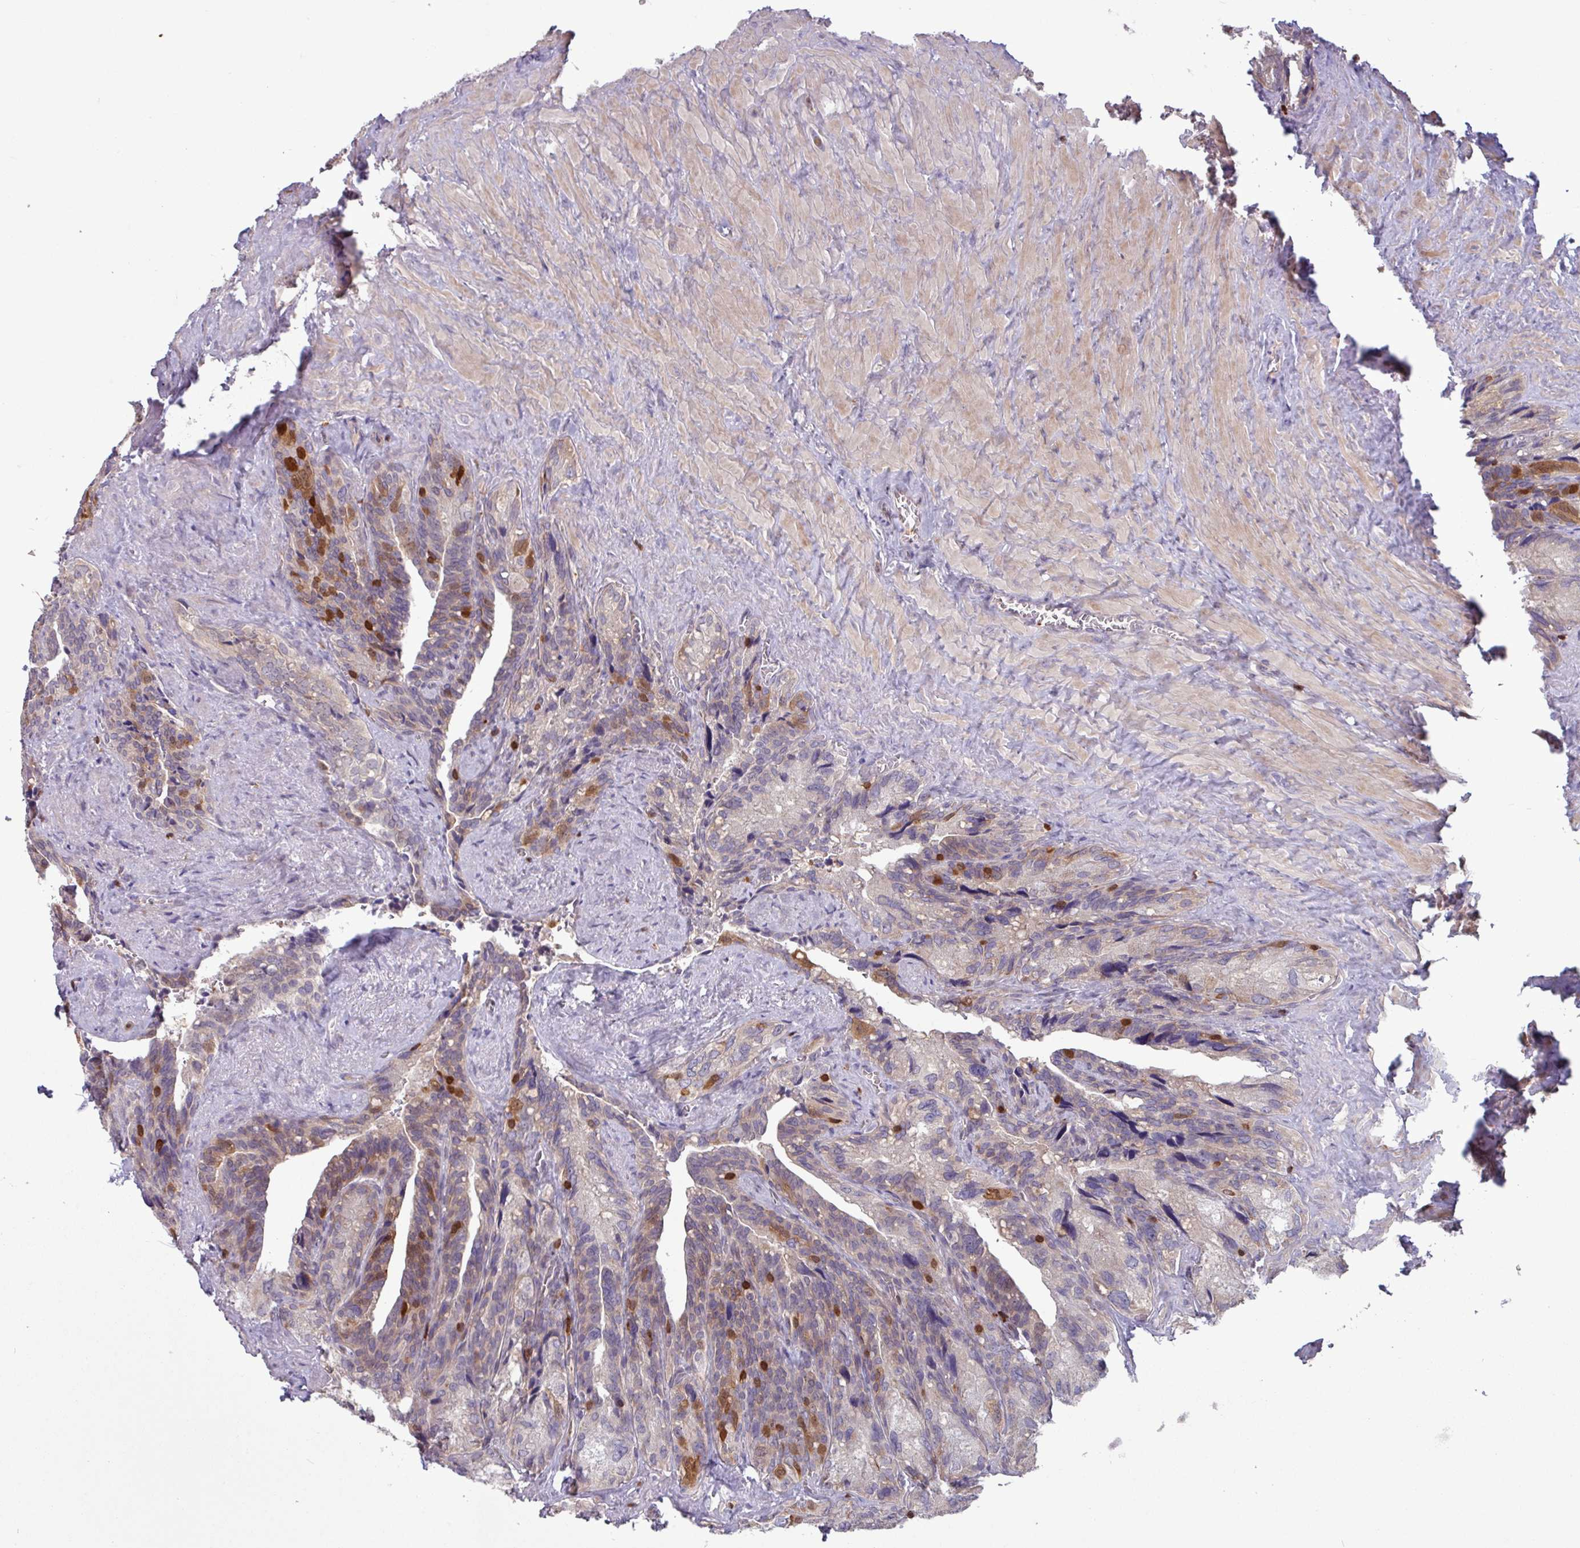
{"staining": {"intensity": "moderate", "quantity": "25%-75%", "location": "cytoplasmic/membranous,nuclear"}, "tissue": "seminal vesicle", "cell_type": "Glandular cells", "image_type": "normal", "snomed": [{"axis": "morphology", "description": "Normal tissue, NOS"}, {"axis": "topography", "description": "Seminal veicle"}], "caption": "Protein analysis of unremarkable seminal vesicle exhibits moderate cytoplasmic/membranous,nuclear positivity in about 25%-75% of glandular cells. The staining was performed using DAB, with brown indicating positive protein expression. Nuclei are stained blue with hematoxylin.", "gene": "SEC61G", "patient": {"sex": "male", "age": 68}}